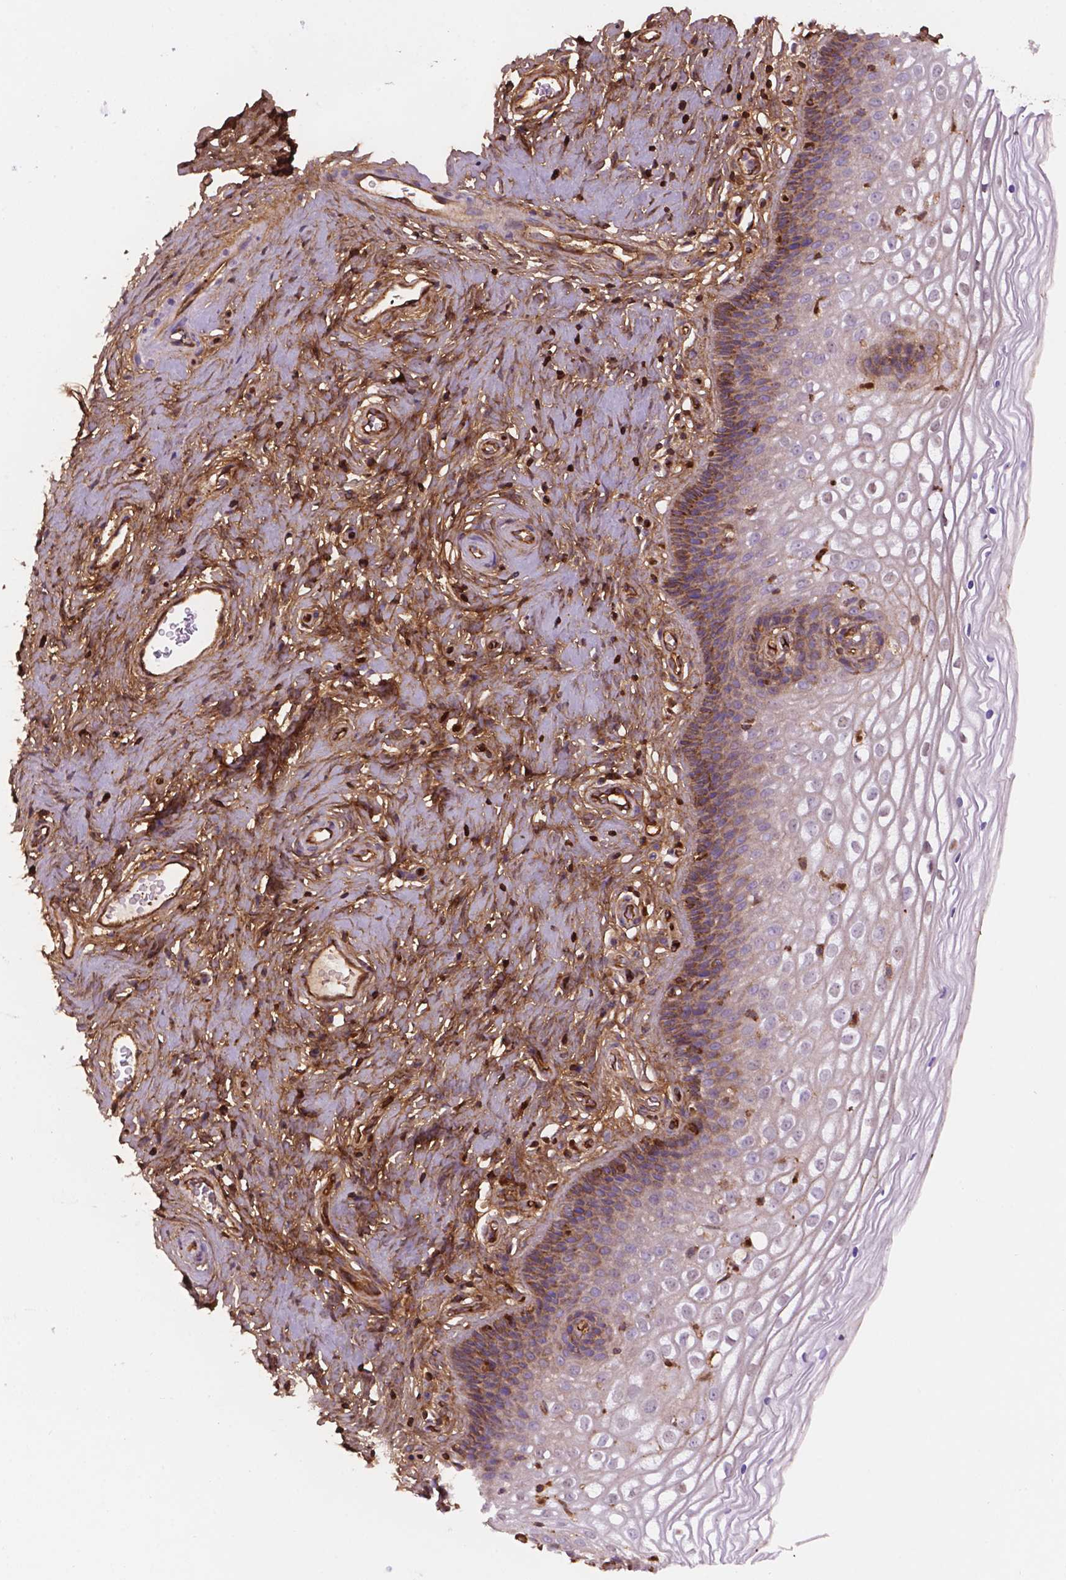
{"staining": {"intensity": "moderate", "quantity": "25%-75%", "location": "cytoplasmic/membranous,nuclear"}, "tissue": "cervix", "cell_type": "Glandular cells", "image_type": "normal", "snomed": [{"axis": "morphology", "description": "Normal tissue, NOS"}, {"axis": "topography", "description": "Cervix"}], "caption": "IHC of normal cervix exhibits medium levels of moderate cytoplasmic/membranous,nuclear positivity in about 25%-75% of glandular cells. (DAB IHC with brightfield microscopy, high magnification).", "gene": "DCN", "patient": {"sex": "female", "age": 34}}